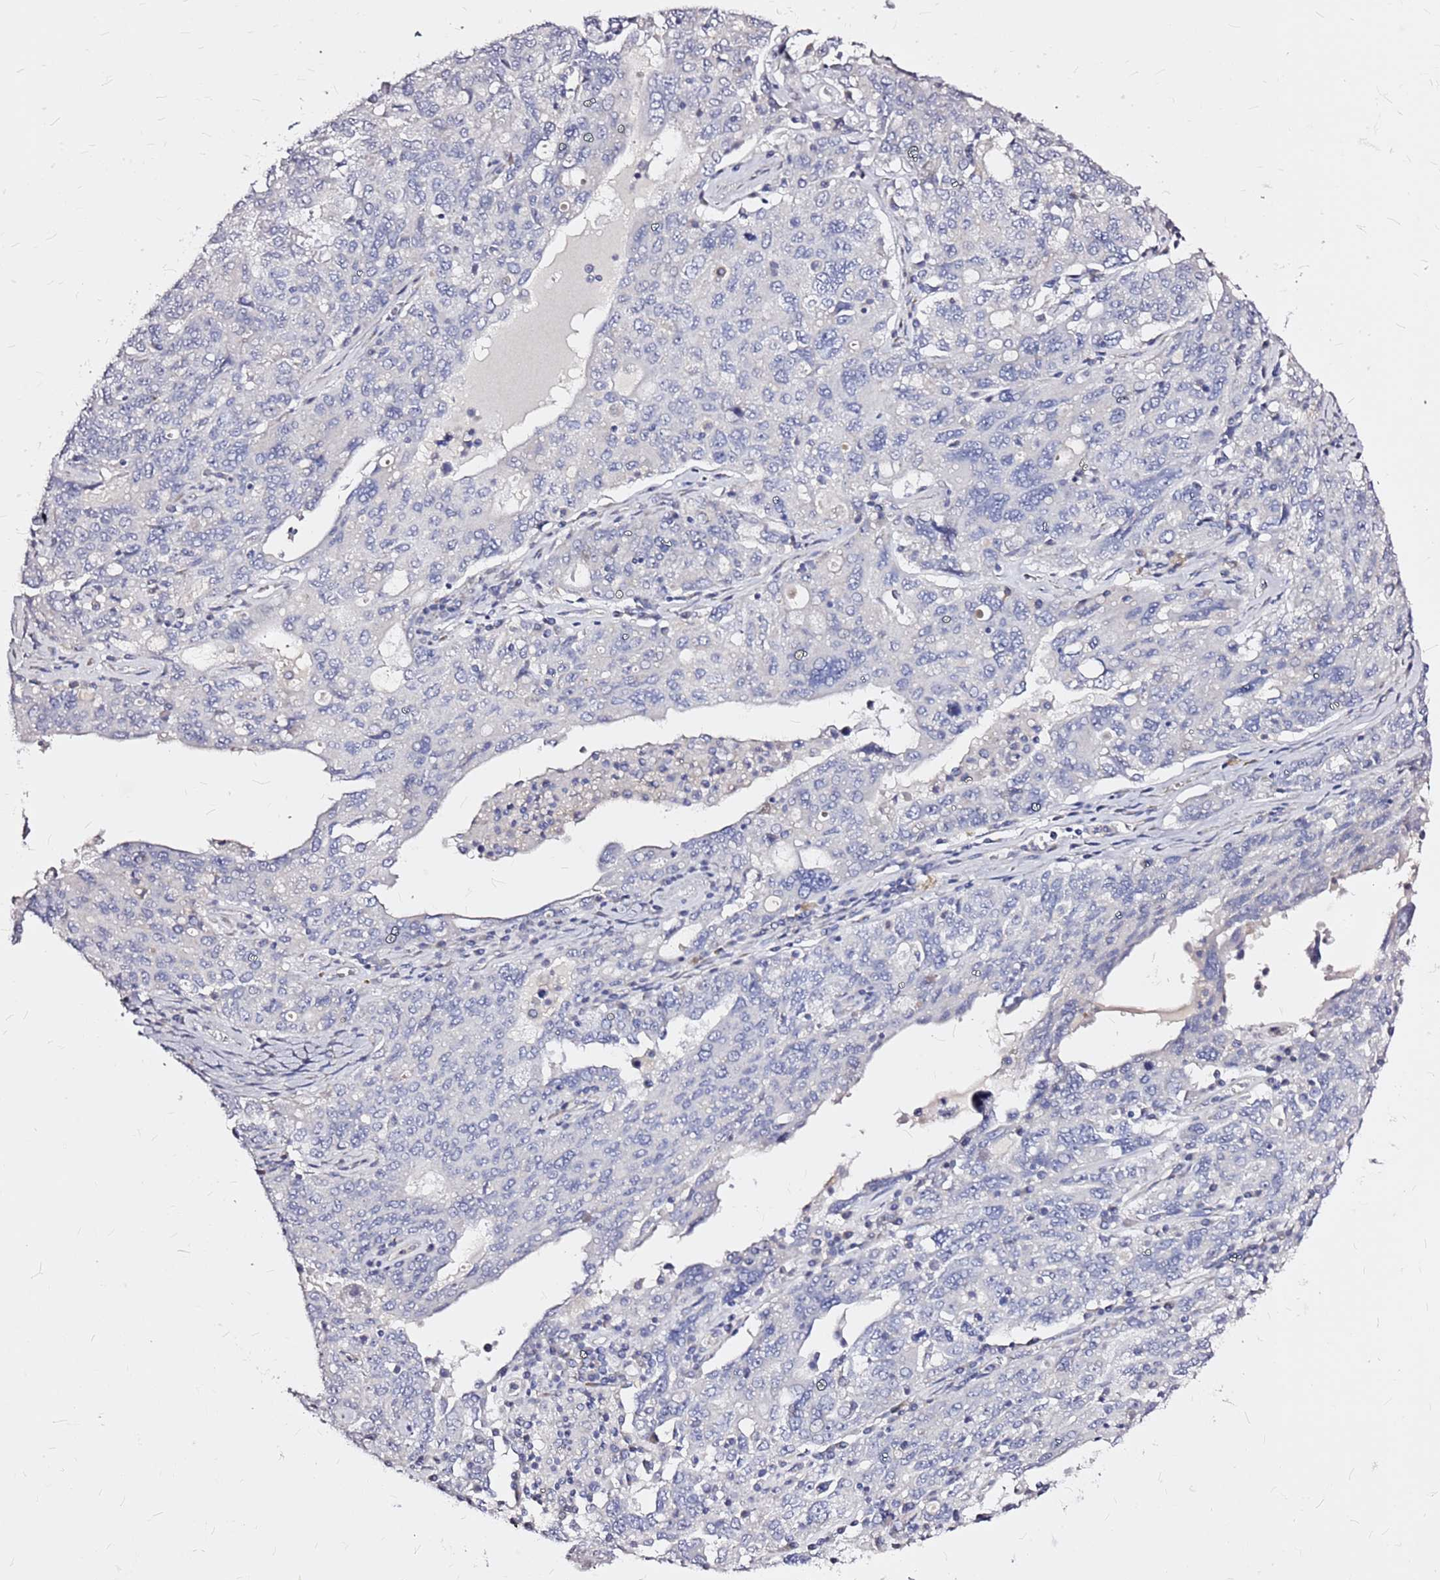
{"staining": {"intensity": "negative", "quantity": "none", "location": "none"}, "tissue": "ovarian cancer", "cell_type": "Tumor cells", "image_type": "cancer", "snomed": [{"axis": "morphology", "description": "Carcinoma, endometroid"}, {"axis": "topography", "description": "Ovary"}], "caption": "There is no significant staining in tumor cells of endometroid carcinoma (ovarian).", "gene": "CASD1", "patient": {"sex": "female", "age": 62}}